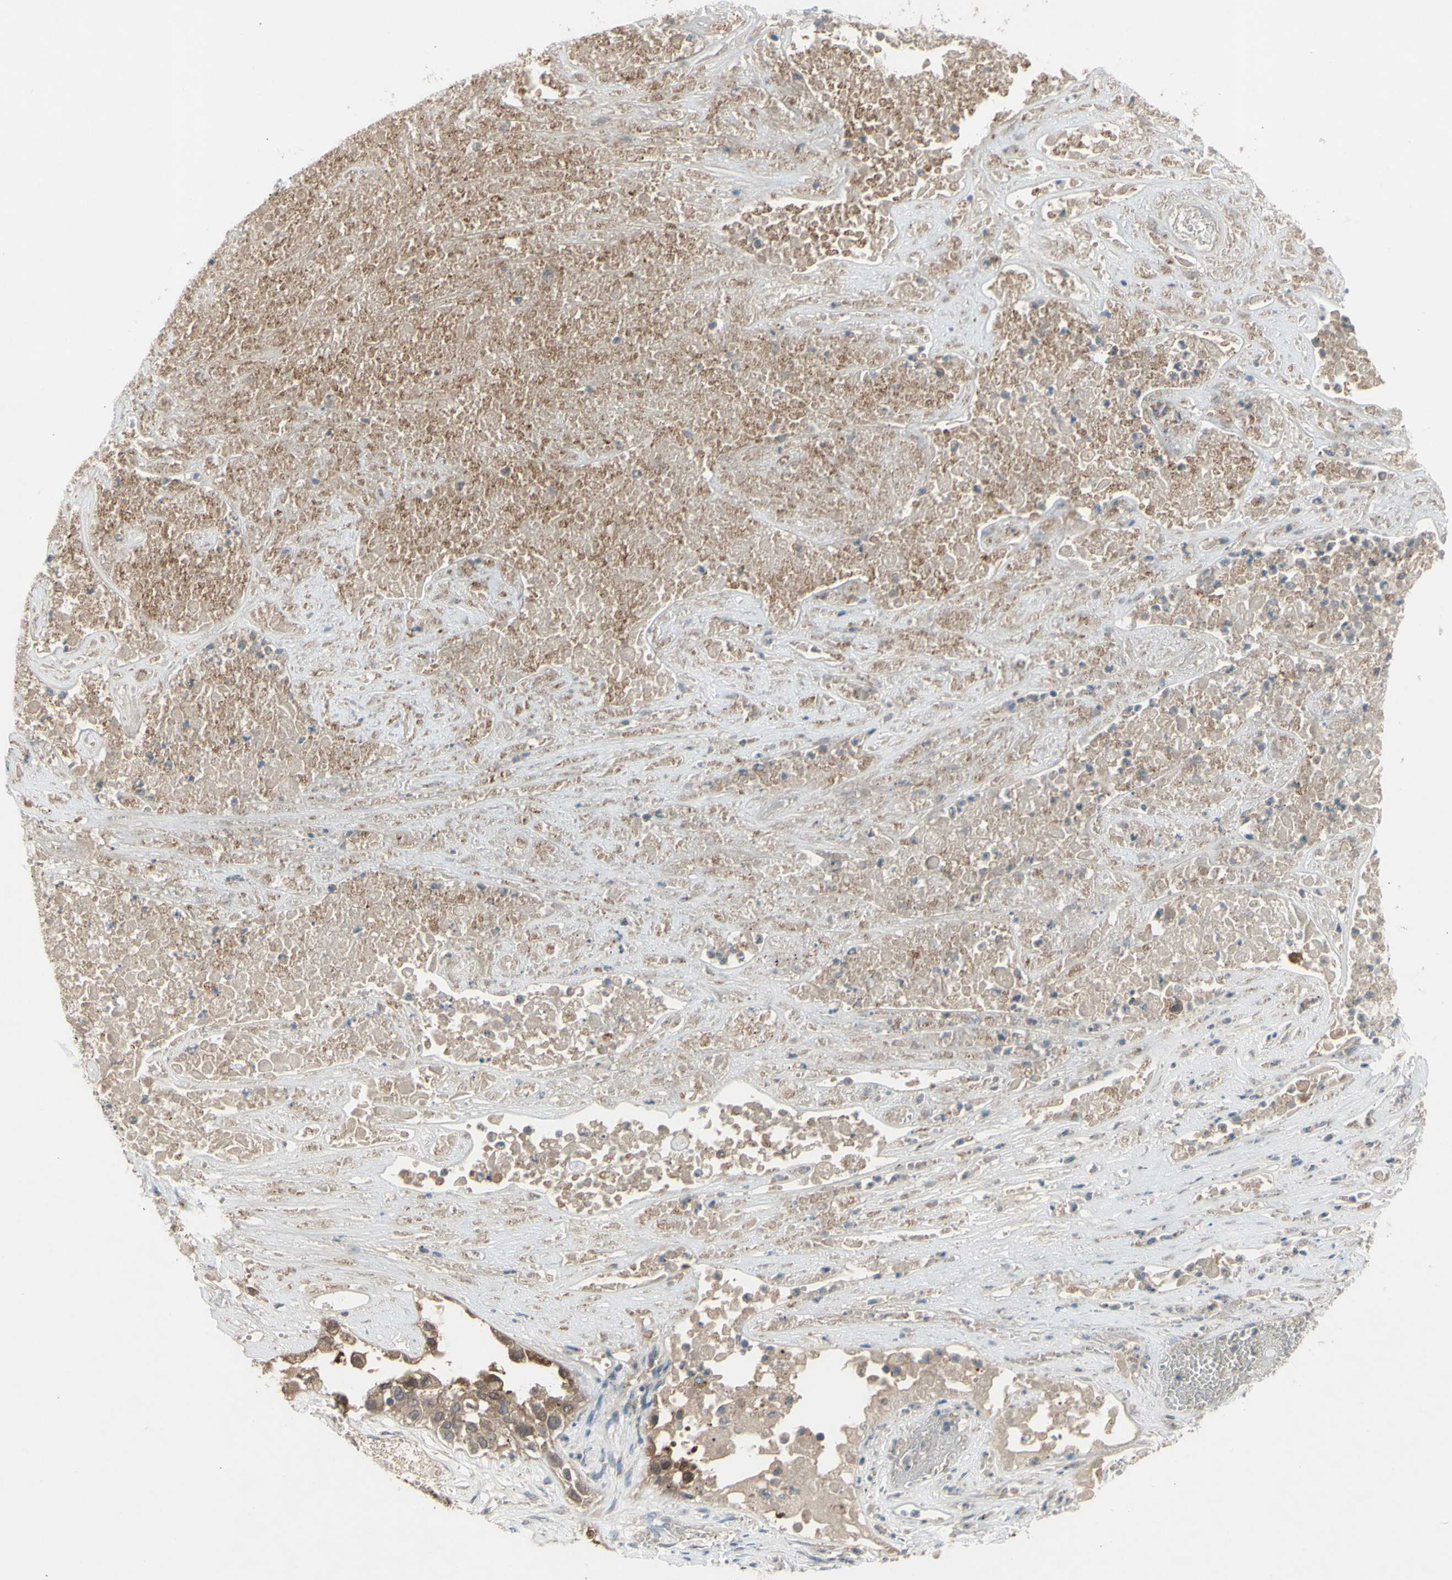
{"staining": {"intensity": "moderate", "quantity": ">75%", "location": "cytoplasmic/membranous"}, "tissue": "lung cancer", "cell_type": "Tumor cells", "image_type": "cancer", "snomed": [{"axis": "morphology", "description": "Squamous cell carcinoma, NOS"}, {"axis": "topography", "description": "Lung"}], "caption": "An IHC image of neoplastic tissue is shown. Protein staining in brown highlights moderate cytoplasmic/membranous positivity in lung cancer (squamous cell carcinoma) within tumor cells.", "gene": "AFP", "patient": {"sex": "male", "age": 71}}